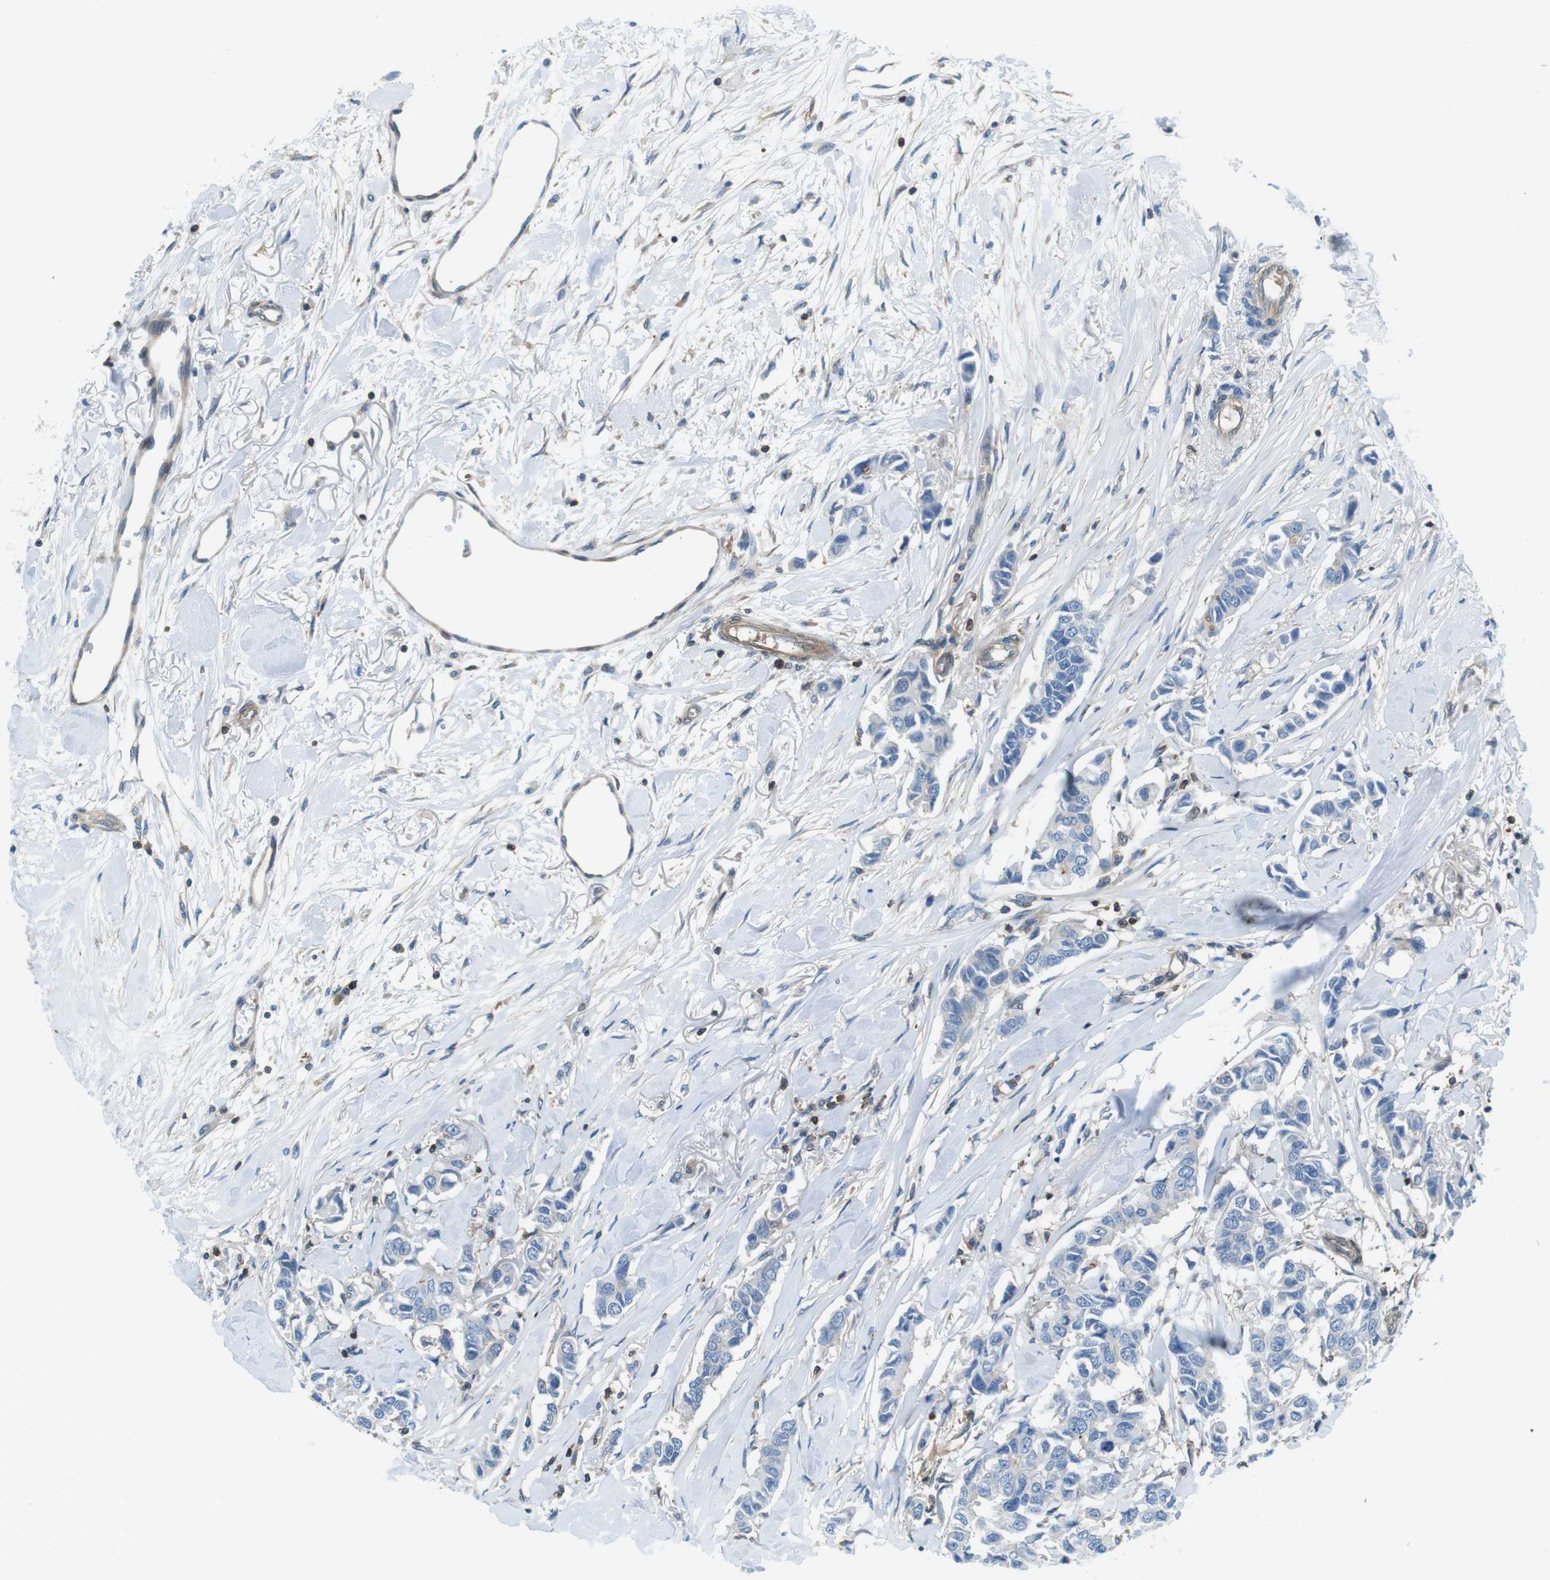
{"staining": {"intensity": "negative", "quantity": "none", "location": "none"}, "tissue": "breast cancer", "cell_type": "Tumor cells", "image_type": "cancer", "snomed": [{"axis": "morphology", "description": "Duct carcinoma"}, {"axis": "topography", "description": "Breast"}], "caption": "The immunohistochemistry micrograph has no significant staining in tumor cells of breast cancer tissue. (DAB immunohistochemistry, high magnification).", "gene": "TES", "patient": {"sex": "female", "age": 80}}